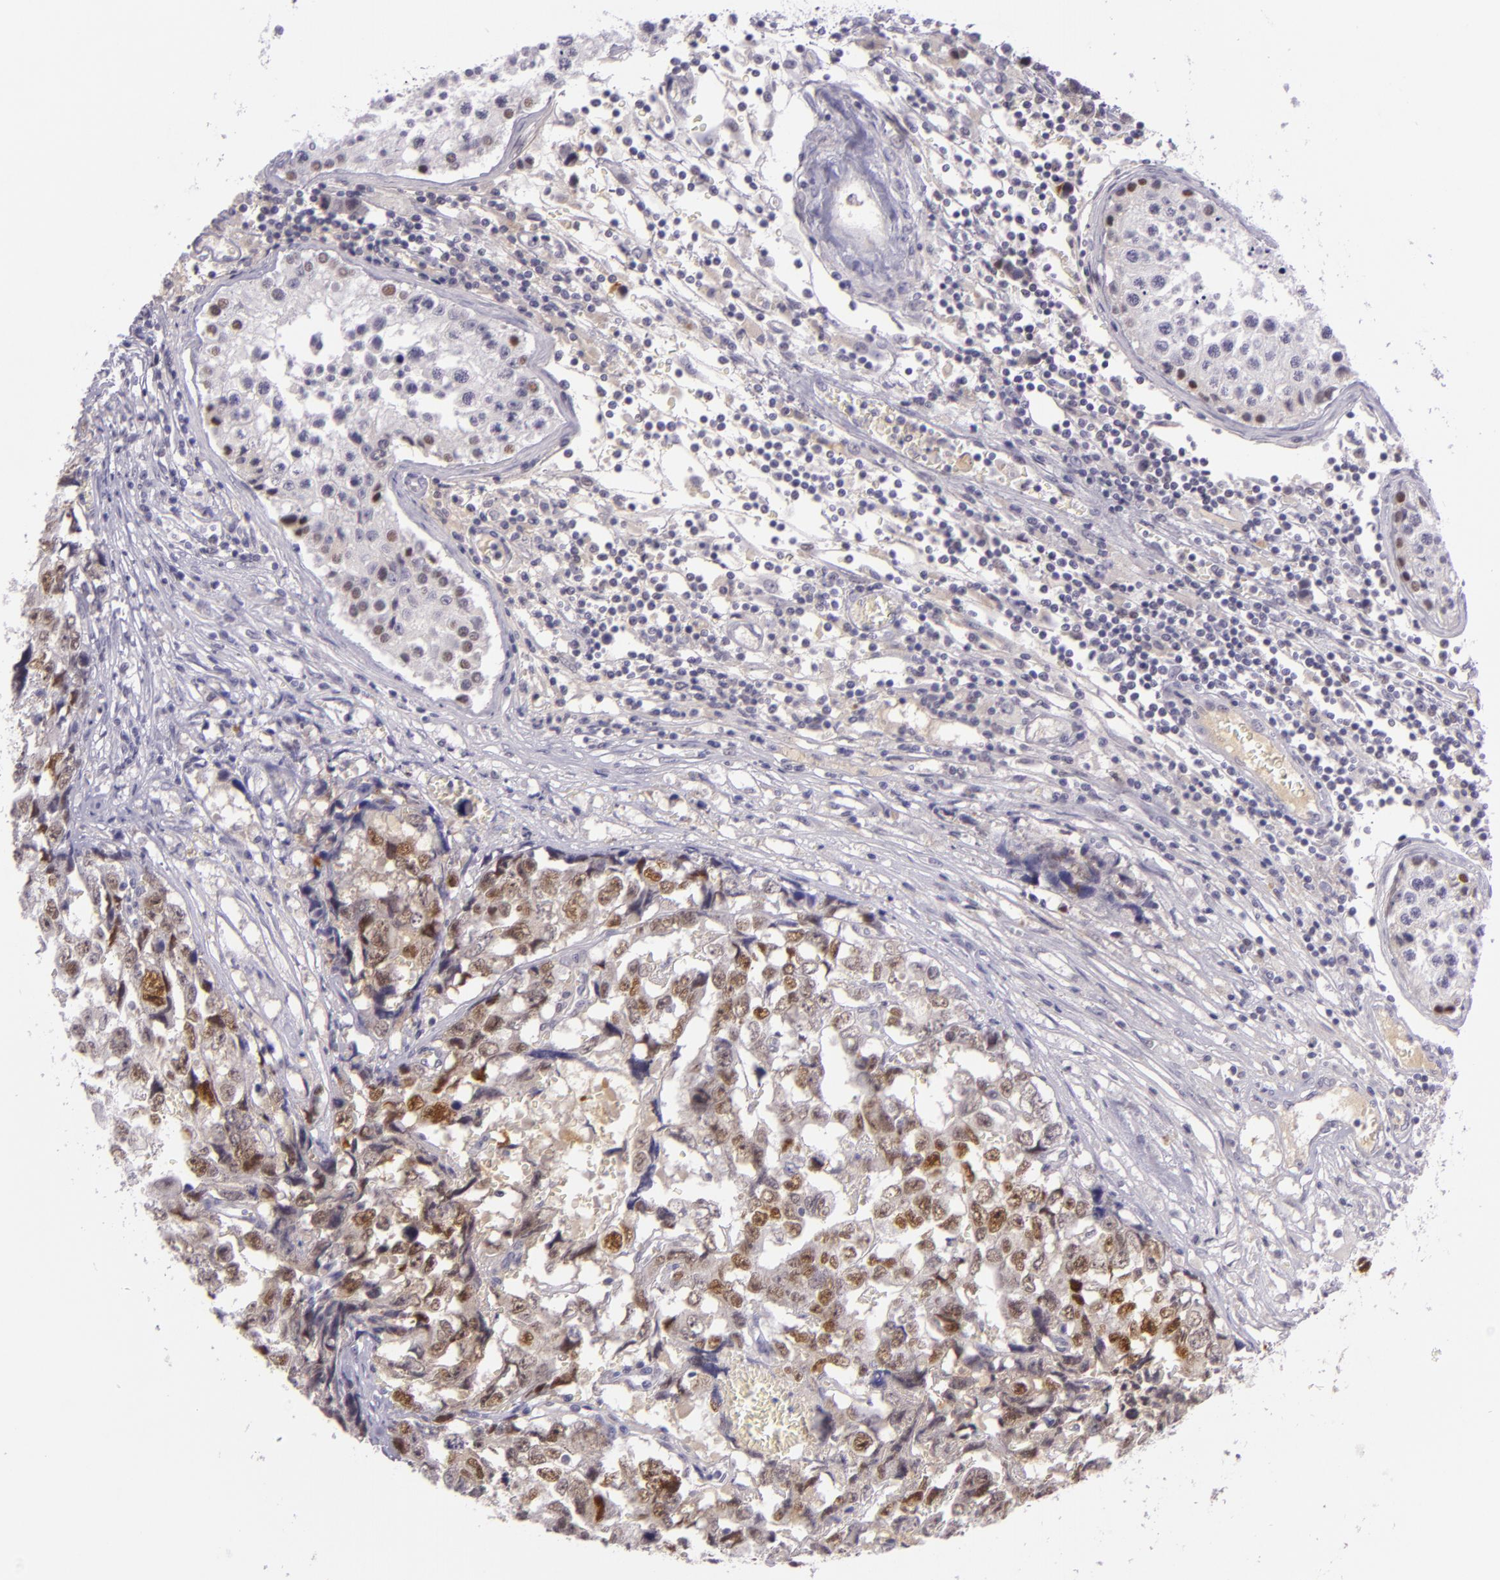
{"staining": {"intensity": "moderate", "quantity": ">75%", "location": "nuclear"}, "tissue": "testis cancer", "cell_type": "Tumor cells", "image_type": "cancer", "snomed": [{"axis": "morphology", "description": "Carcinoma, Embryonal, NOS"}, {"axis": "topography", "description": "Testis"}], "caption": "DAB immunohistochemical staining of human testis cancer displays moderate nuclear protein expression in approximately >75% of tumor cells.", "gene": "CHEK2", "patient": {"sex": "male", "age": 31}}